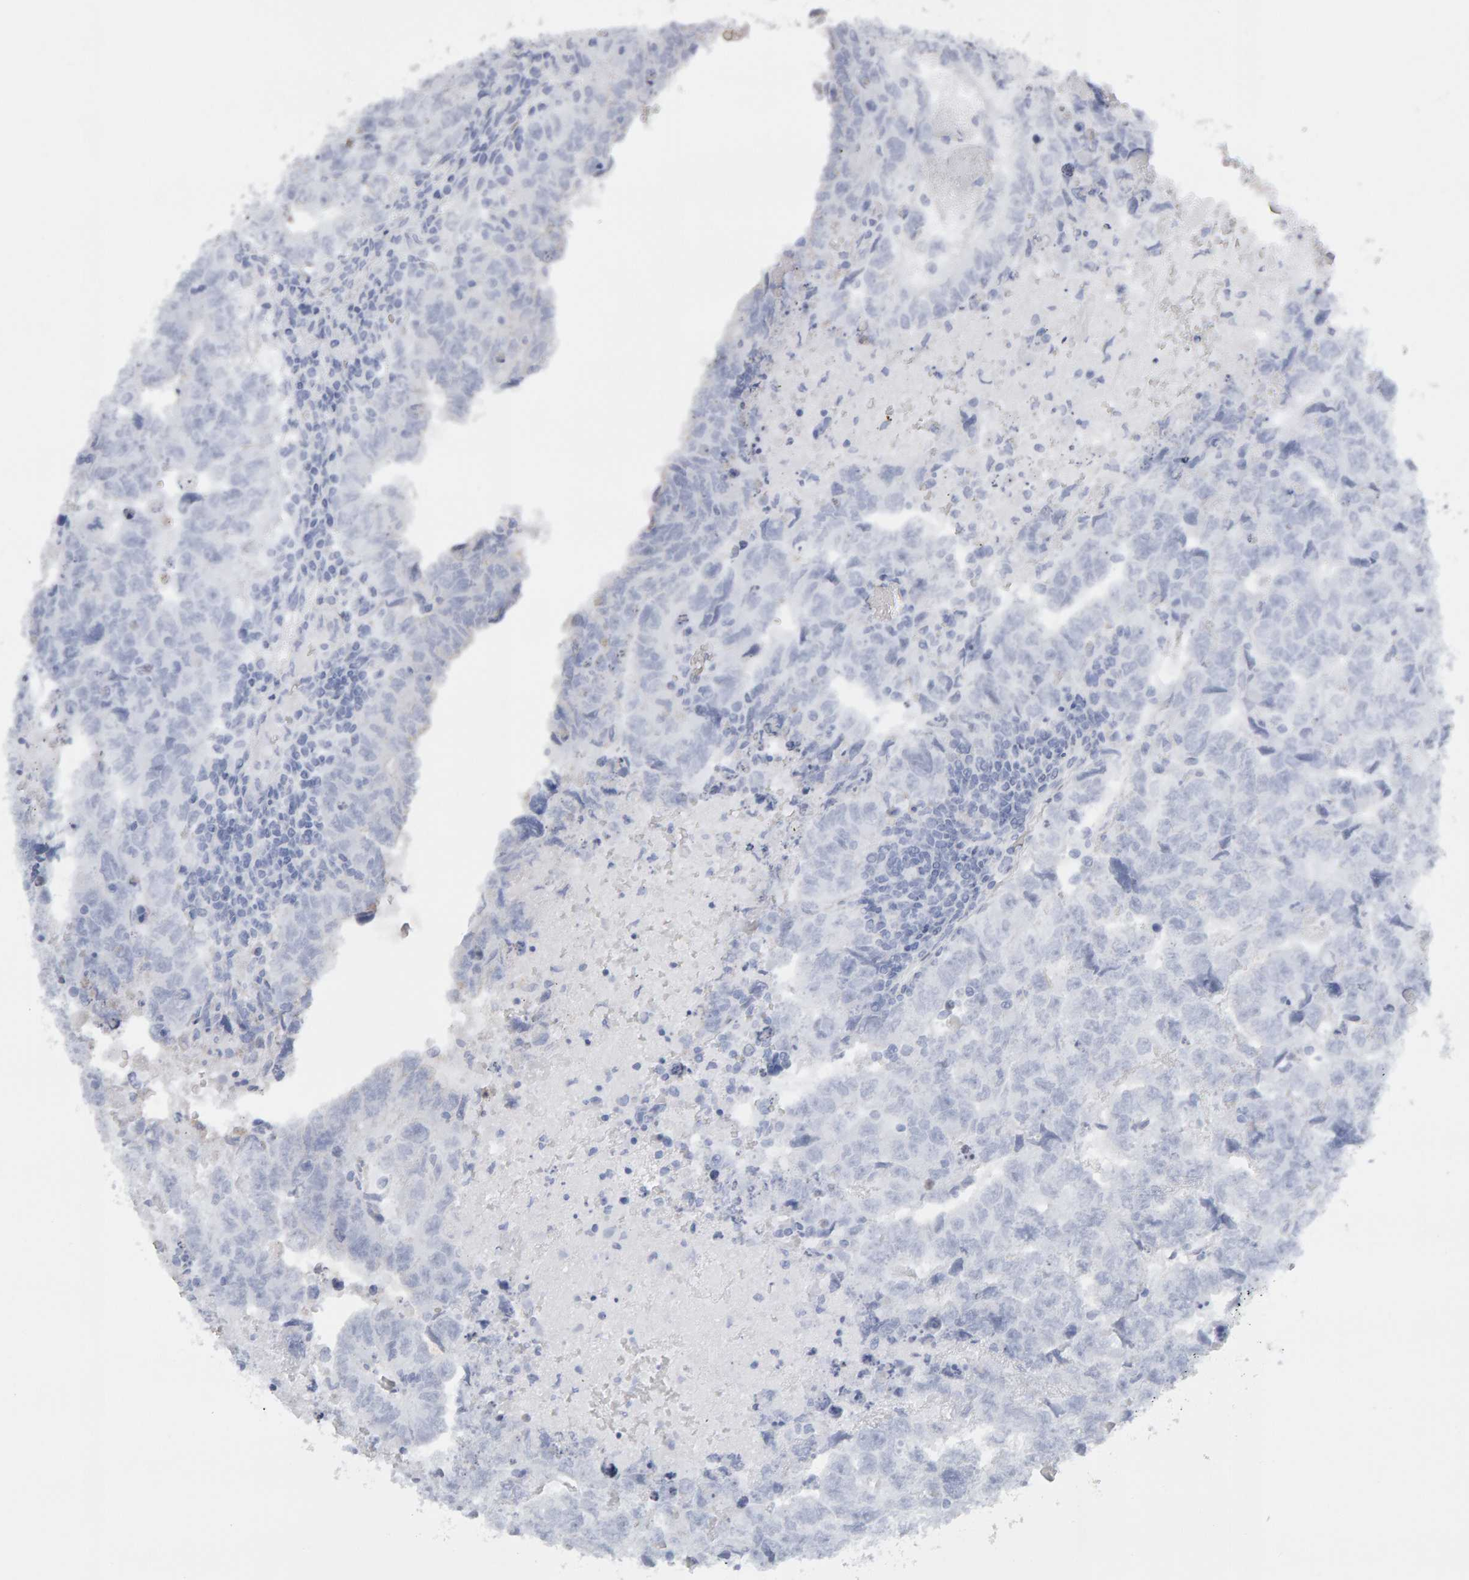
{"staining": {"intensity": "negative", "quantity": "none", "location": "none"}, "tissue": "testis cancer", "cell_type": "Tumor cells", "image_type": "cancer", "snomed": [{"axis": "morphology", "description": "Carcinoma, Embryonal, NOS"}, {"axis": "topography", "description": "Testis"}], "caption": "Immunohistochemical staining of human testis cancer shows no significant staining in tumor cells.", "gene": "ENGASE", "patient": {"sex": "male", "age": 36}}